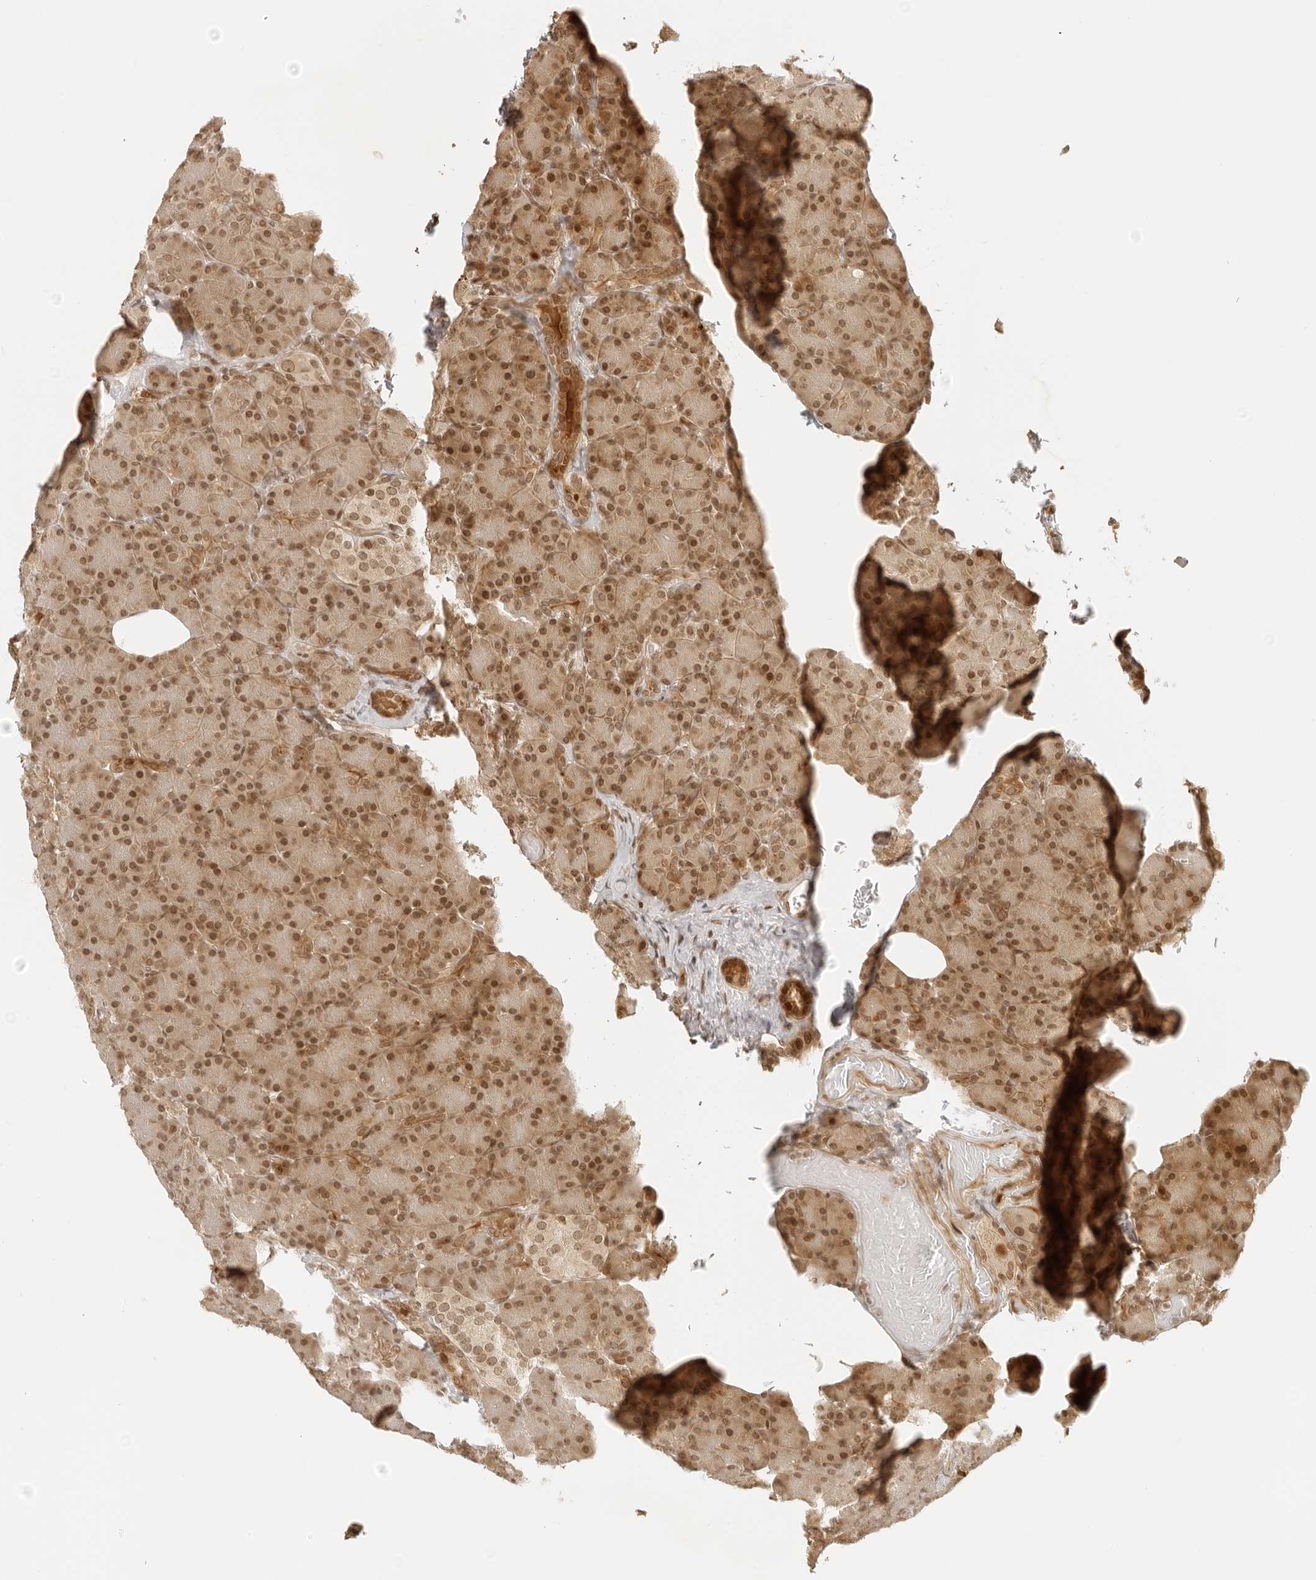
{"staining": {"intensity": "moderate", "quantity": ">75%", "location": "cytoplasmic/membranous,nuclear"}, "tissue": "pancreas", "cell_type": "Exocrine glandular cells", "image_type": "normal", "snomed": [{"axis": "morphology", "description": "Normal tissue, NOS"}, {"axis": "topography", "description": "Pancreas"}], "caption": "Moderate cytoplasmic/membranous,nuclear positivity for a protein is present in approximately >75% of exocrine glandular cells of normal pancreas using immunohistochemistry.", "gene": "ZNF407", "patient": {"sex": "female", "age": 43}}